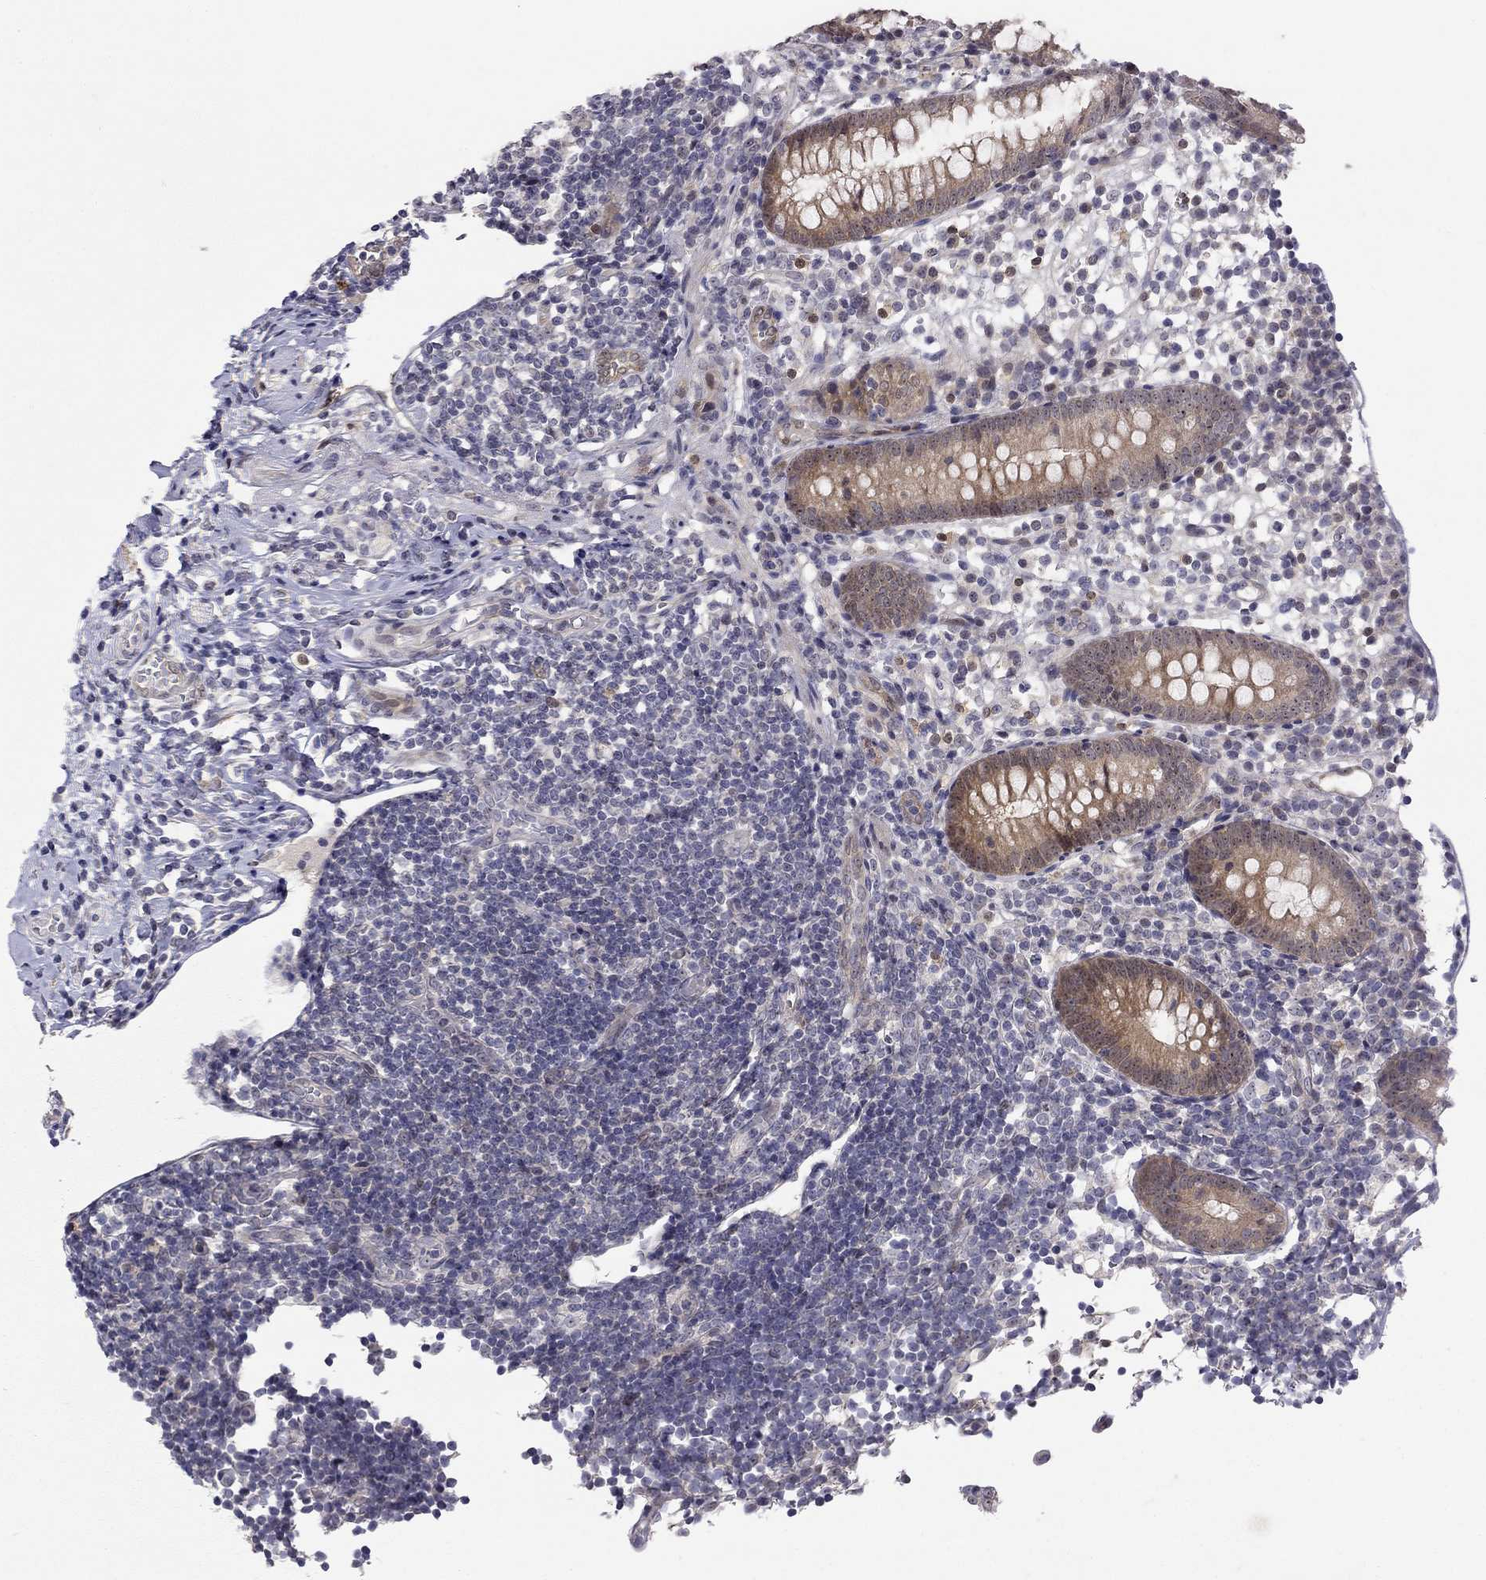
{"staining": {"intensity": "weak", "quantity": ">75%", "location": "cytoplasmic/membranous"}, "tissue": "appendix", "cell_type": "Glandular cells", "image_type": "normal", "snomed": [{"axis": "morphology", "description": "Normal tissue, NOS"}, {"axis": "topography", "description": "Appendix"}], "caption": "Immunohistochemistry of benign human appendix exhibits low levels of weak cytoplasmic/membranous expression in about >75% of glandular cells.", "gene": "STXBP6", "patient": {"sex": "female", "age": 40}}